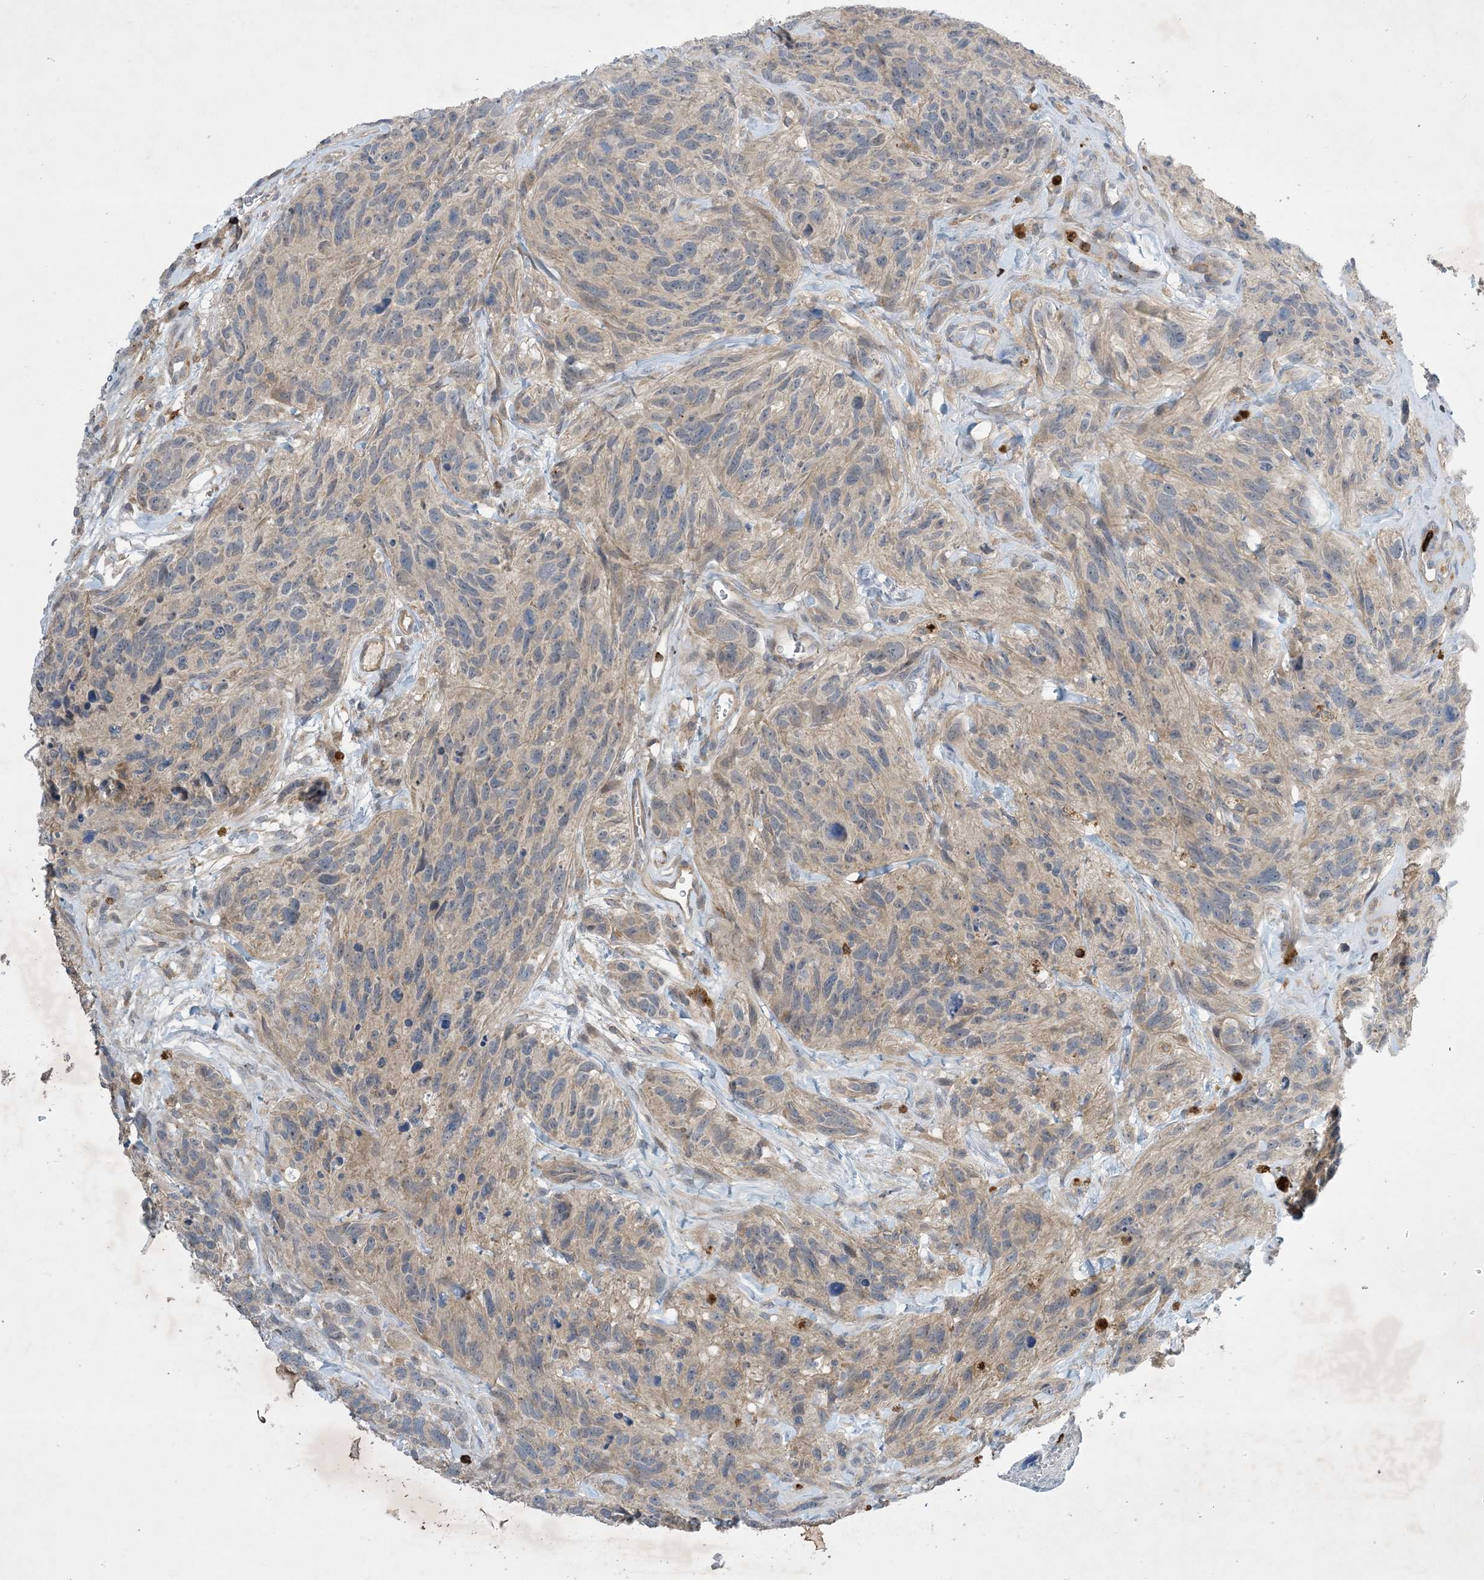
{"staining": {"intensity": "negative", "quantity": "none", "location": "none"}, "tissue": "glioma", "cell_type": "Tumor cells", "image_type": "cancer", "snomed": [{"axis": "morphology", "description": "Glioma, malignant, High grade"}, {"axis": "topography", "description": "Brain"}], "caption": "Tumor cells show no significant protein positivity in glioma. The staining is performed using DAB brown chromogen with nuclei counter-stained in using hematoxylin.", "gene": "AK9", "patient": {"sex": "male", "age": 69}}